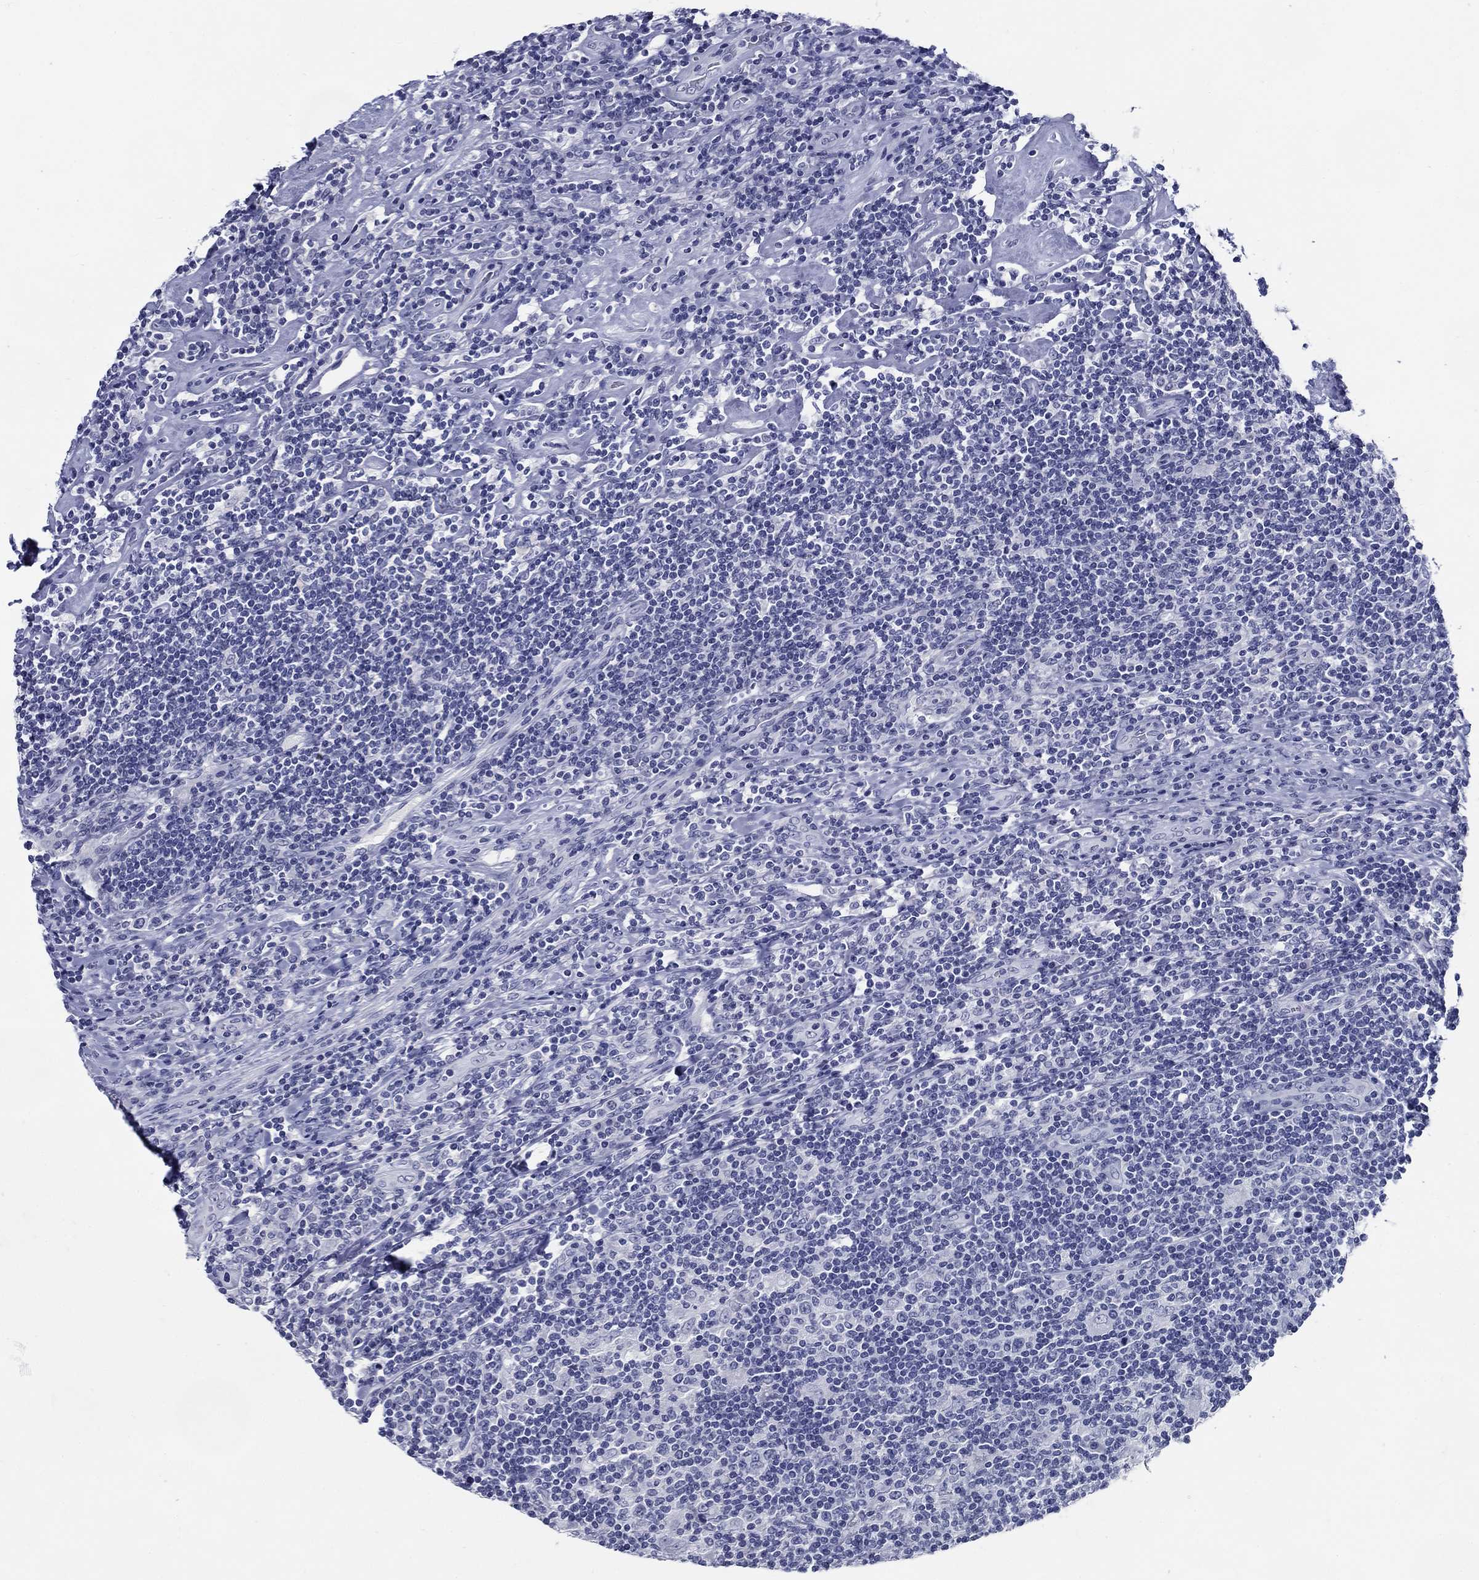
{"staining": {"intensity": "negative", "quantity": "none", "location": "none"}, "tissue": "lymphoma", "cell_type": "Tumor cells", "image_type": "cancer", "snomed": [{"axis": "morphology", "description": "Hodgkin's disease, NOS"}, {"axis": "topography", "description": "Lymph node"}], "caption": "Human lymphoma stained for a protein using immunohistochemistry (IHC) shows no staining in tumor cells.", "gene": "C4orf19", "patient": {"sex": "male", "age": 40}}